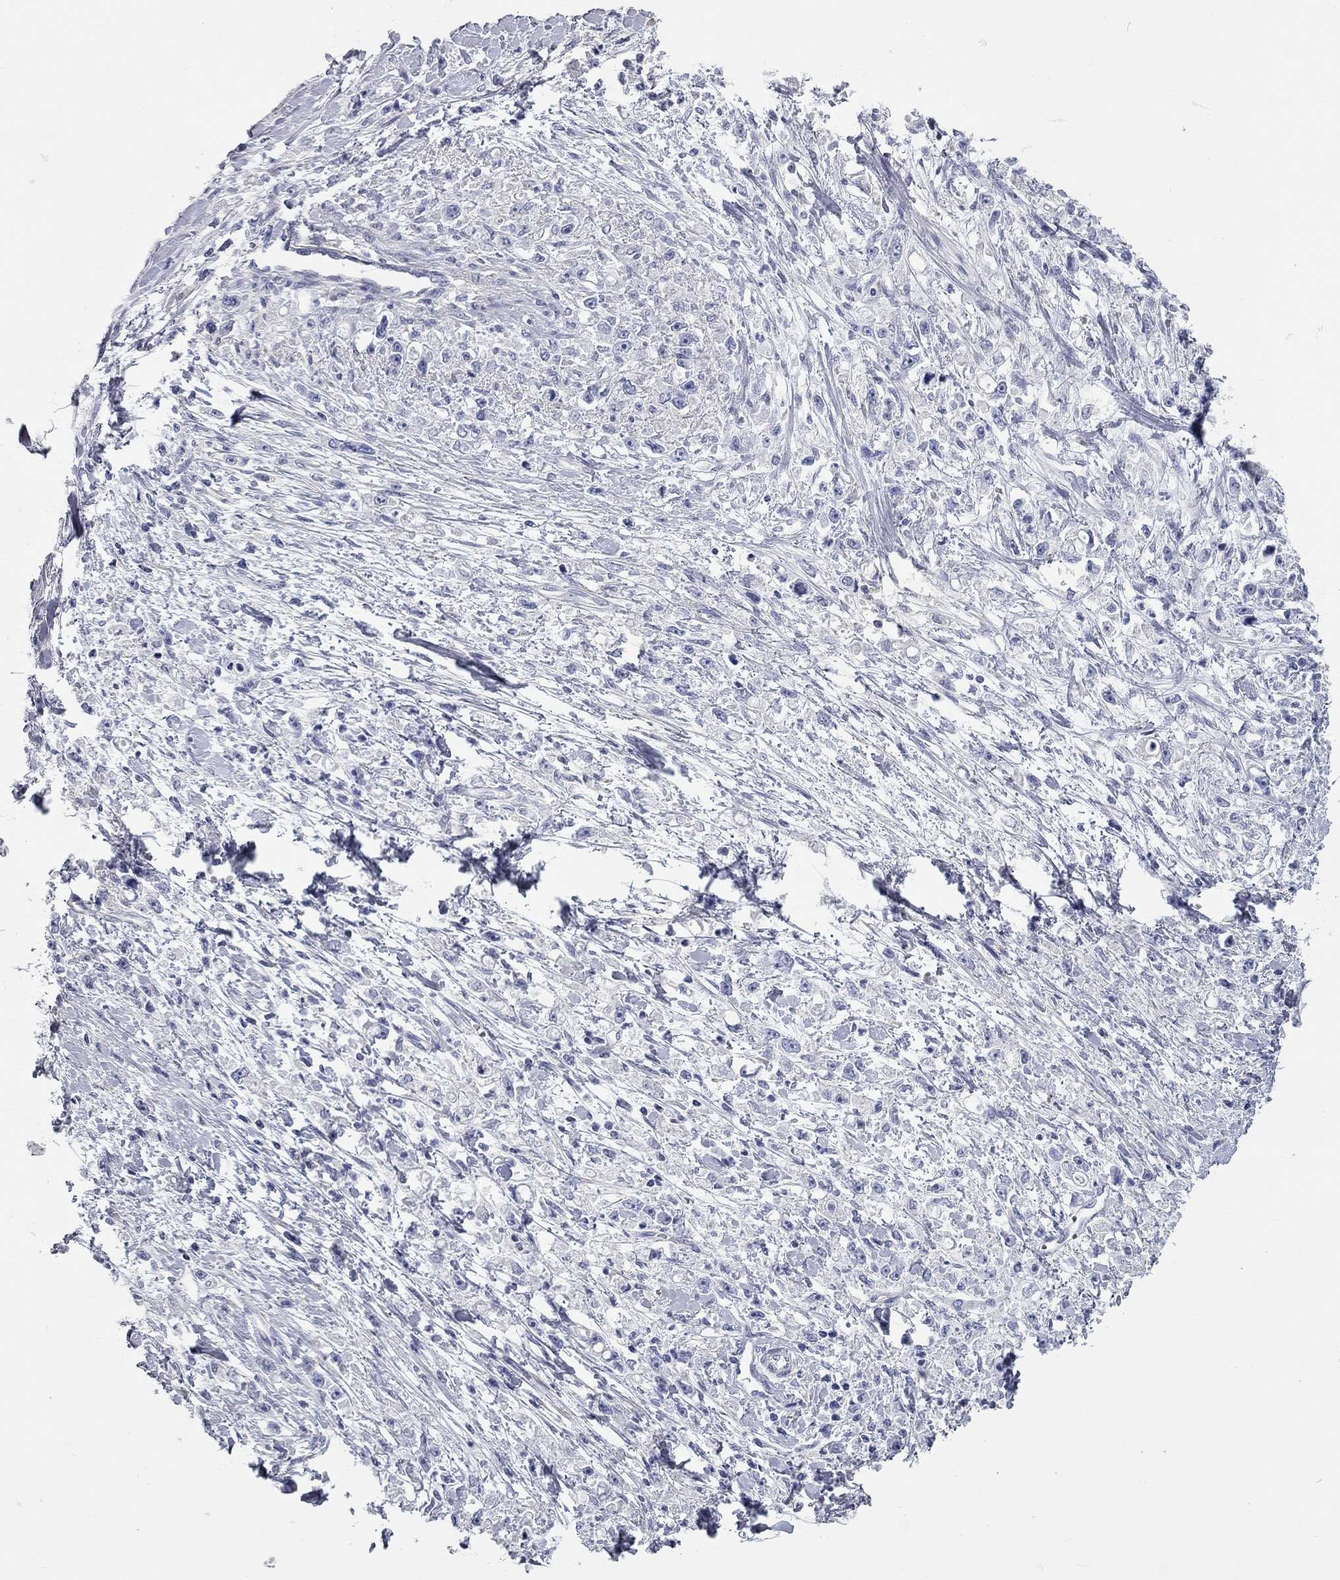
{"staining": {"intensity": "negative", "quantity": "none", "location": "none"}, "tissue": "stomach cancer", "cell_type": "Tumor cells", "image_type": "cancer", "snomed": [{"axis": "morphology", "description": "Adenocarcinoma, NOS"}, {"axis": "topography", "description": "Stomach"}], "caption": "DAB (3,3'-diaminobenzidine) immunohistochemical staining of stomach cancer (adenocarcinoma) shows no significant positivity in tumor cells.", "gene": "XAGE2", "patient": {"sex": "female", "age": 59}}